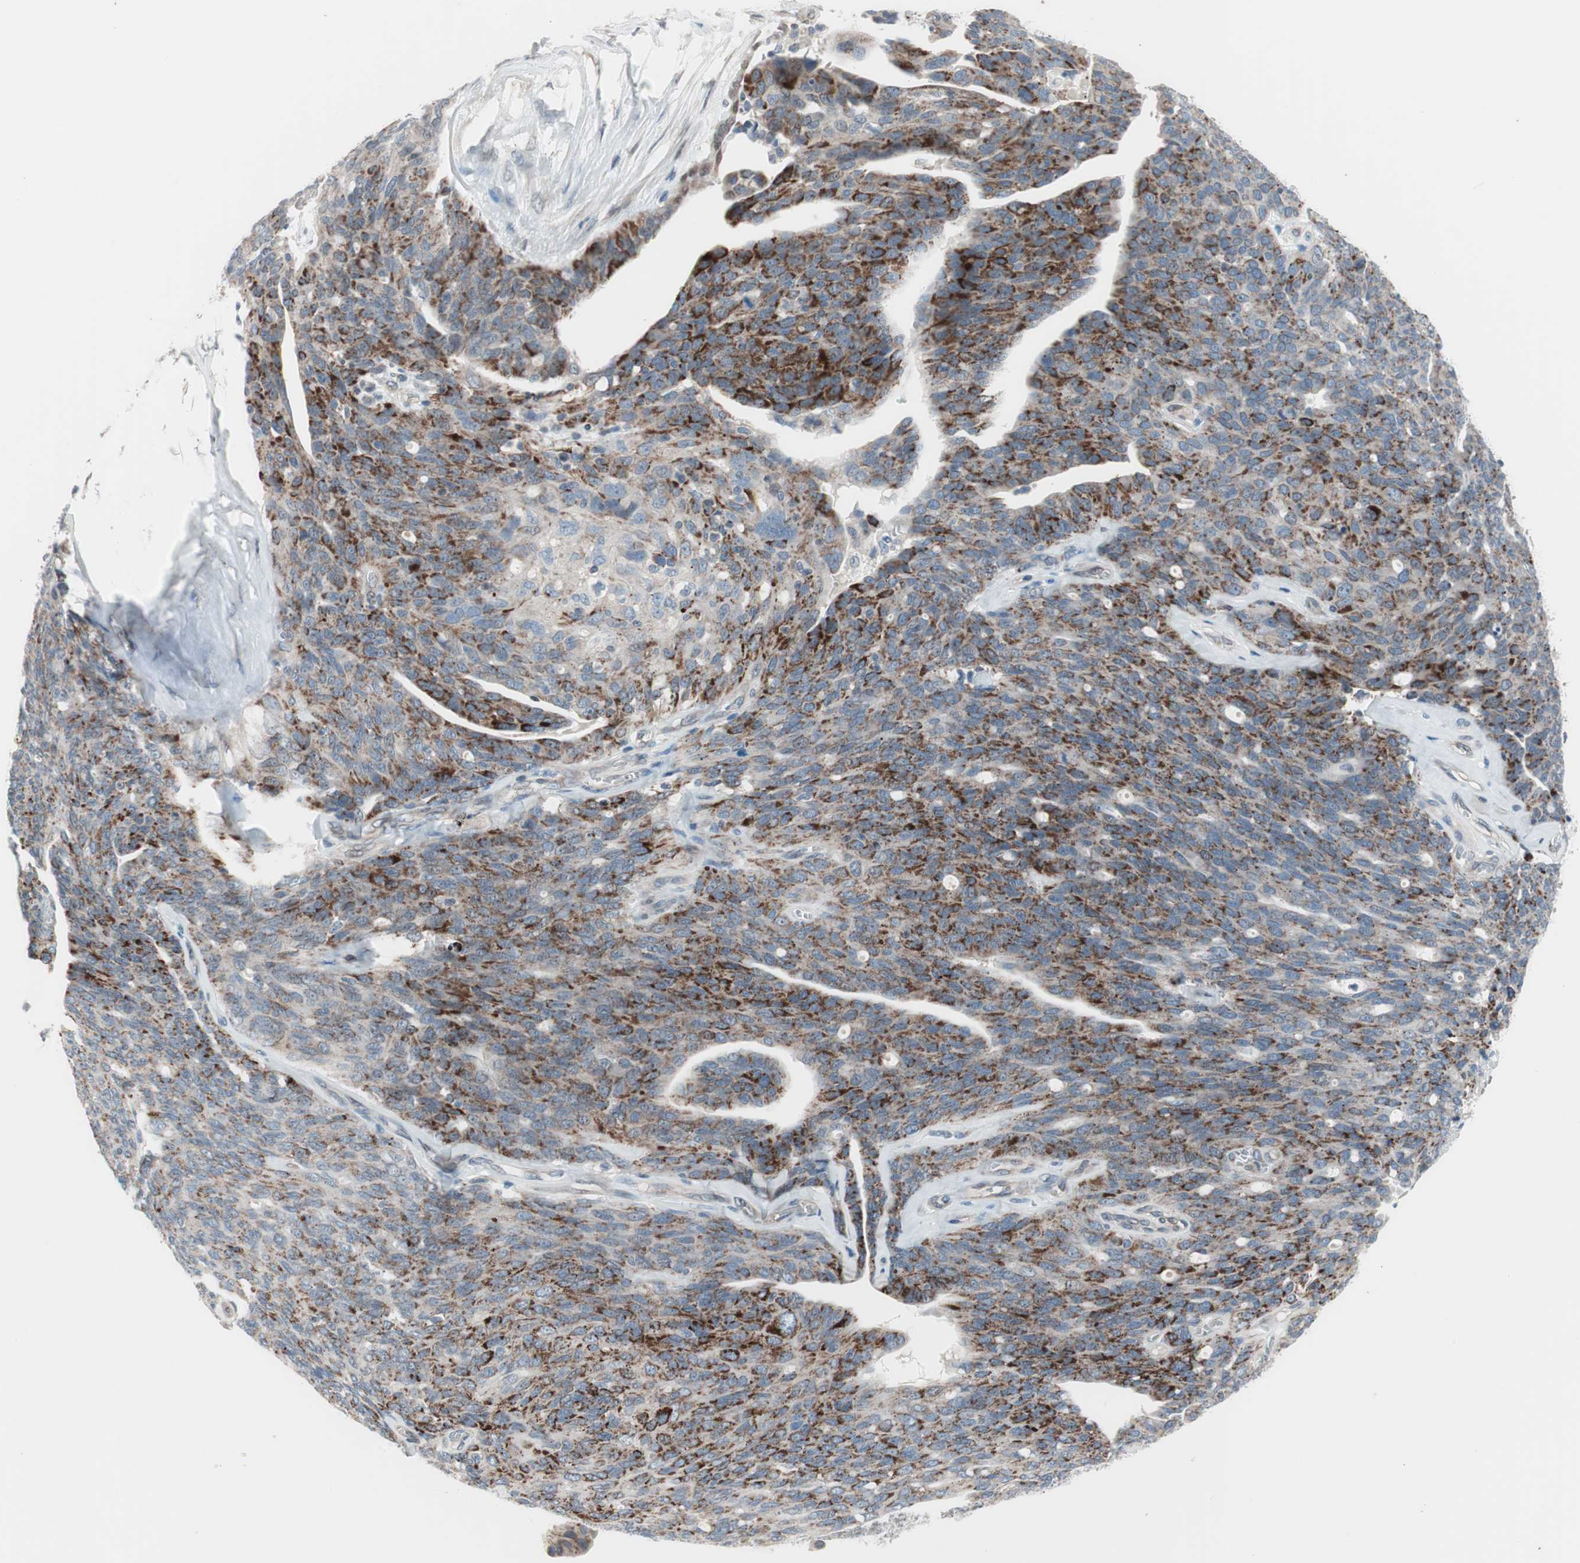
{"staining": {"intensity": "strong", "quantity": ">75%", "location": "cytoplasmic/membranous"}, "tissue": "ovarian cancer", "cell_type": "Tumor cells", "image_type": "cancer", "snomed": [{"axis": "morphology", "description": "Carcinoma, endometroid"}, {"axis": "topography", "description": "Ovary"}], "caption": "Protein expression by IHC displays strong cytoplasmic/membranous expression in approximately >75% of tumor cells in ovarian cancer.", "gene": "ARNT2", "patient": {"sex": "female", "age": 60}}